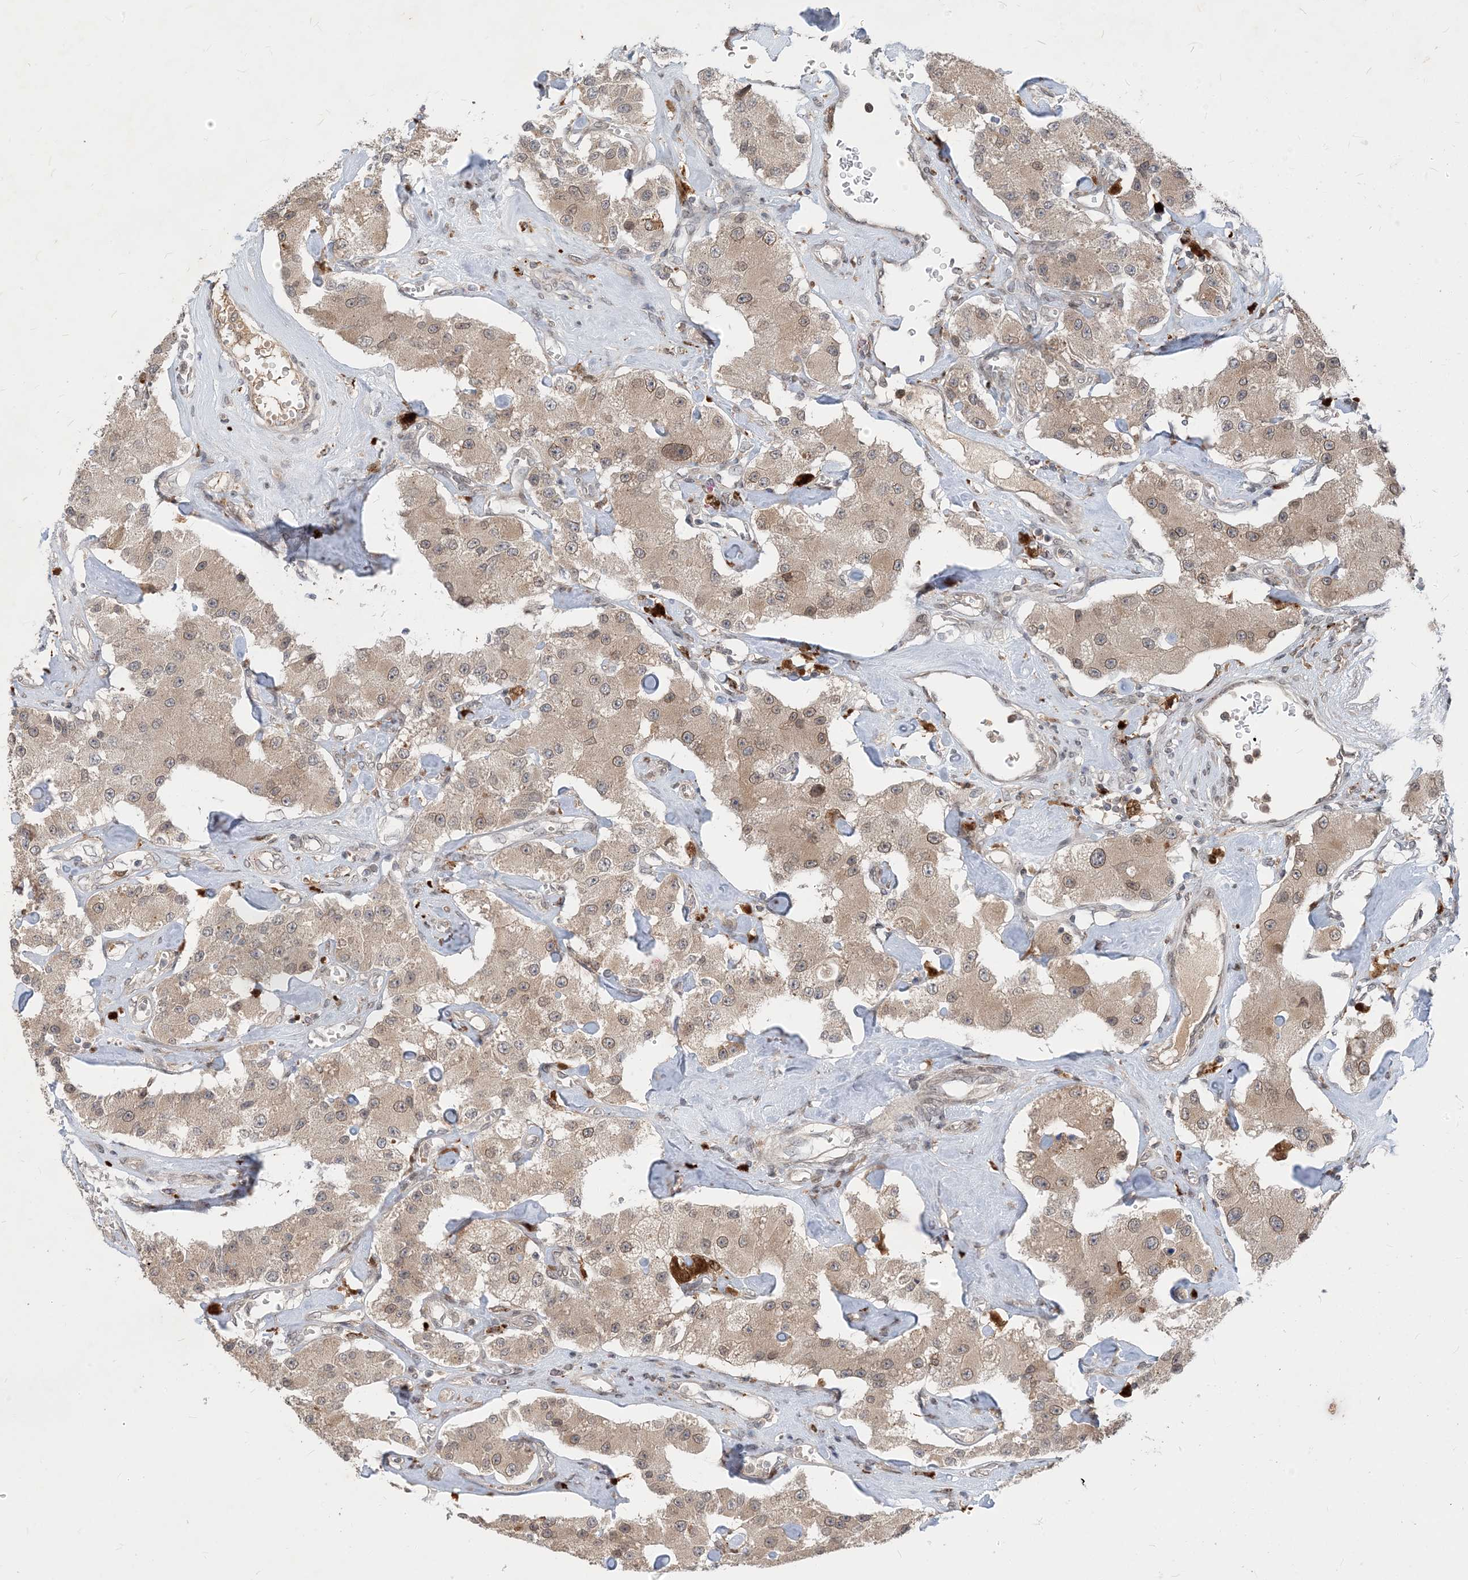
{"staining": {"intensity": "weak", "quantity": ">75%", "location": "cytoplasmic/membranous,nuclear"}, "tissue": "carcinoid", "cell_type": "Tumor cells", "image_type": "cancer", "snomed": [{"axis": "morphology", "description": "Carcinoid, malignant, NOS"}, {"axis": "topography", "description": "Pancreas"}], "caption": "Immunohistochemistry histopathology image of carcinoid stained for a protein (brown), which demonstrates low levels of weak cytoplasmic/membranous and nuclear expression in about >75% of tumor cells.", "gene": "NAGK", "patient": {"sex": "male", "age": 41}}